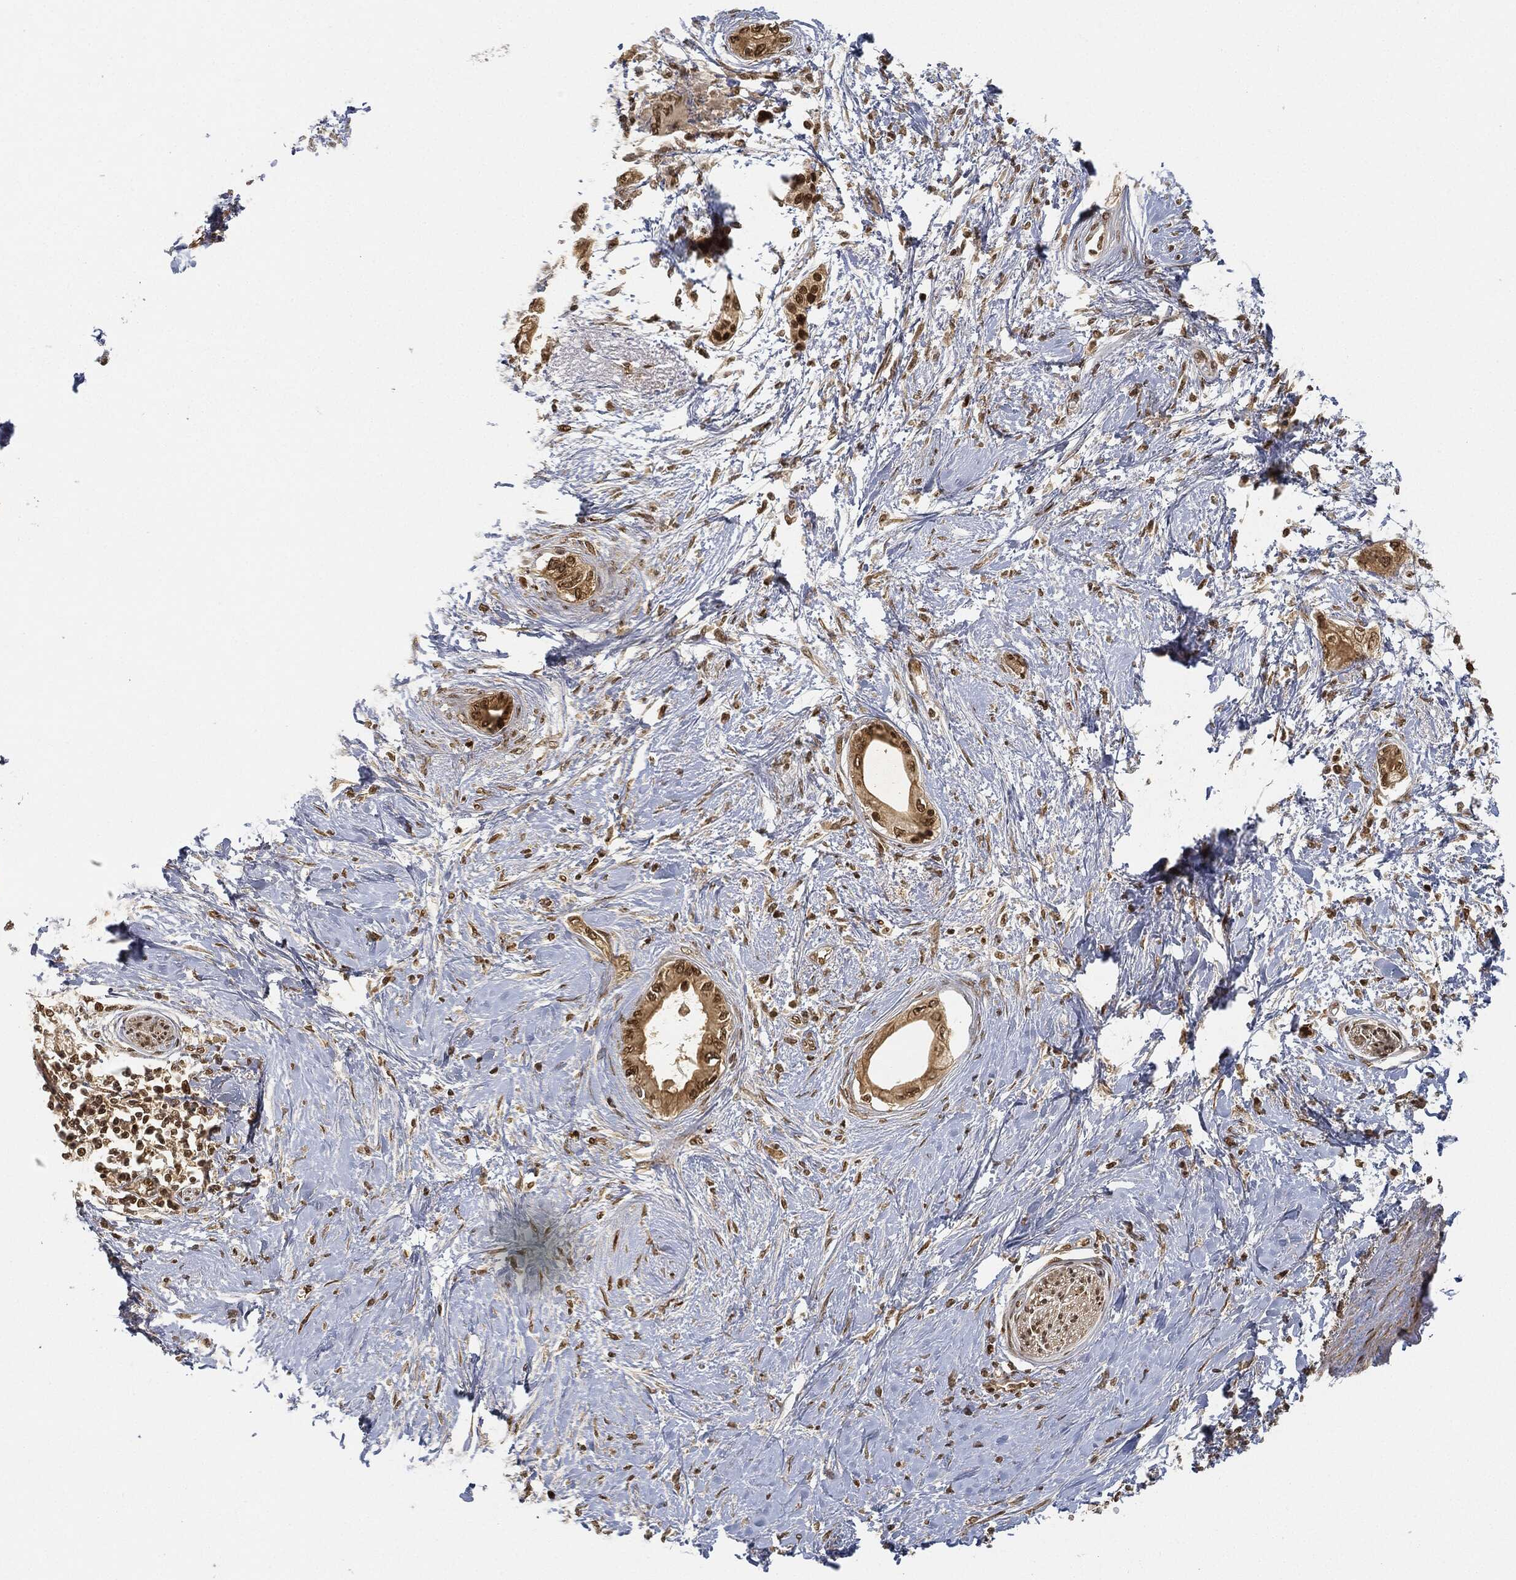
{"staining": {"intensity": "strong", "quantity": "25%-75%", "location": "nuclear"}, "tissue": "pancreatic cancer", "cell_type": "Tumor cells", "image_type": "cancer", "snomed": [{"axis": "morphology", "description": "Normal tissue, NOS"}, {"axis": "morphology", "description": "Adenocarcinoma, NOS"}, {"axis": "topography", "description": "Pancreas"}, {"axis": "topography", "description": "Duodenum"}], "caption": "IHC image of neoplastic tissue: human adenocarcinoma (pancreatic) stained using IHC shows high levels of strong protein expression localized specifically in the nuclear of tumor cells, appearing as a nuclear brown color.", "gene": "CIB1", "patient": {"sex": "female", "age": 60}}